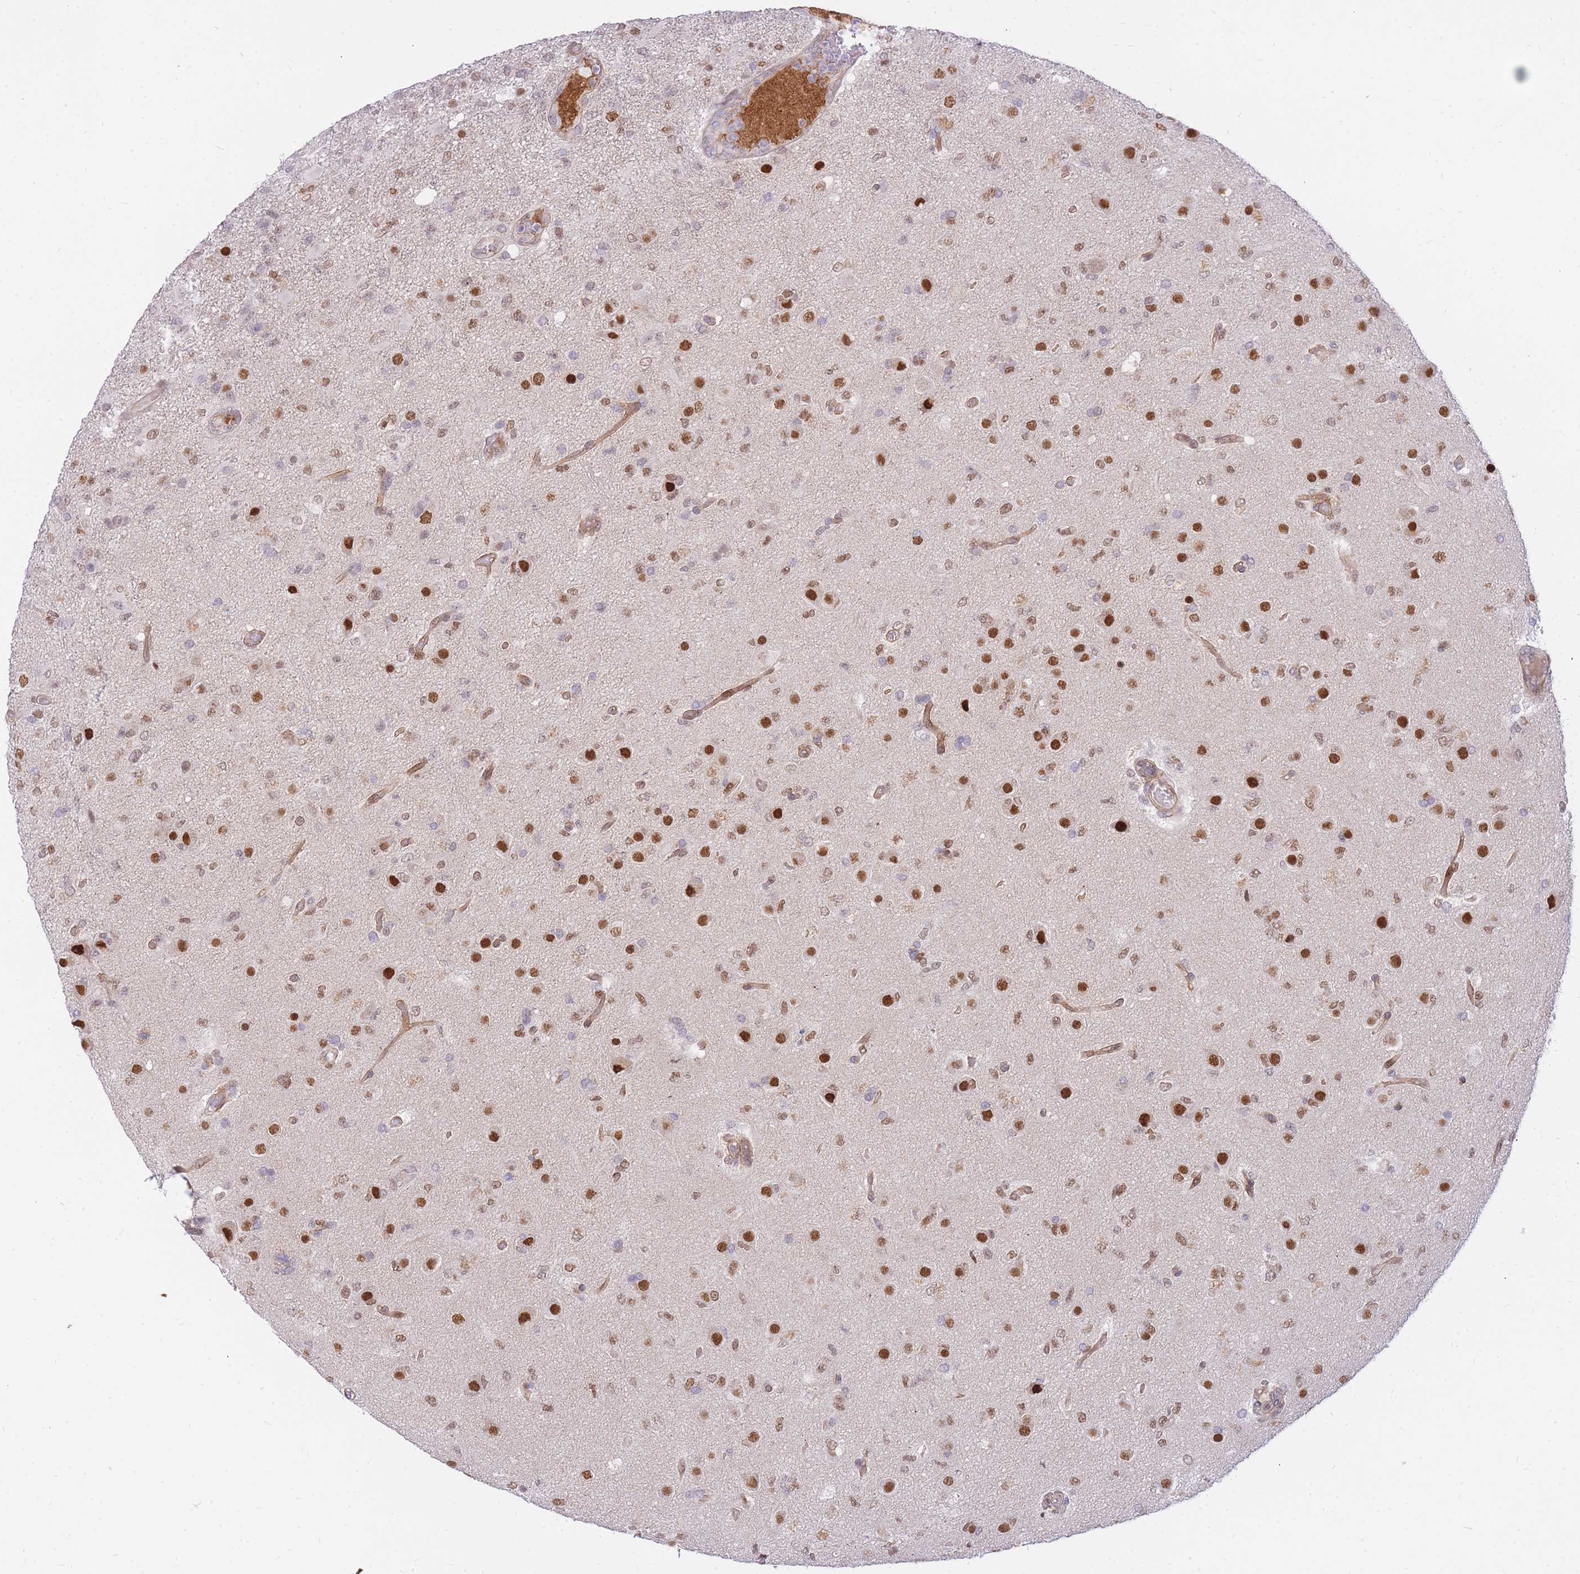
{"staining": {"intensity": "moderate", "quantity": "25%-75%", "location": "nuclear"}, "tissue": "glioma", "cell_type": "Tumor cells", "image_type": "cancer", "snomed": [{"axis": "morphology", "description": "Glioma, malignant, High grade"}, {"axis": "topography", "description": "Brain"}], "caption": "Immunohistochemistry (IHC) of glioma exhibits medium levels of moderate nuclear expression in approximately 25%-75% of tumor cells. Using DAB (3,3'-diaminobenzidine) (brown) and hematoxylin (blue) stains, captured at high magnification using brightfield microscopy.", "gene": "TLE2", "patient": {"sex": "female", "age": 74}}